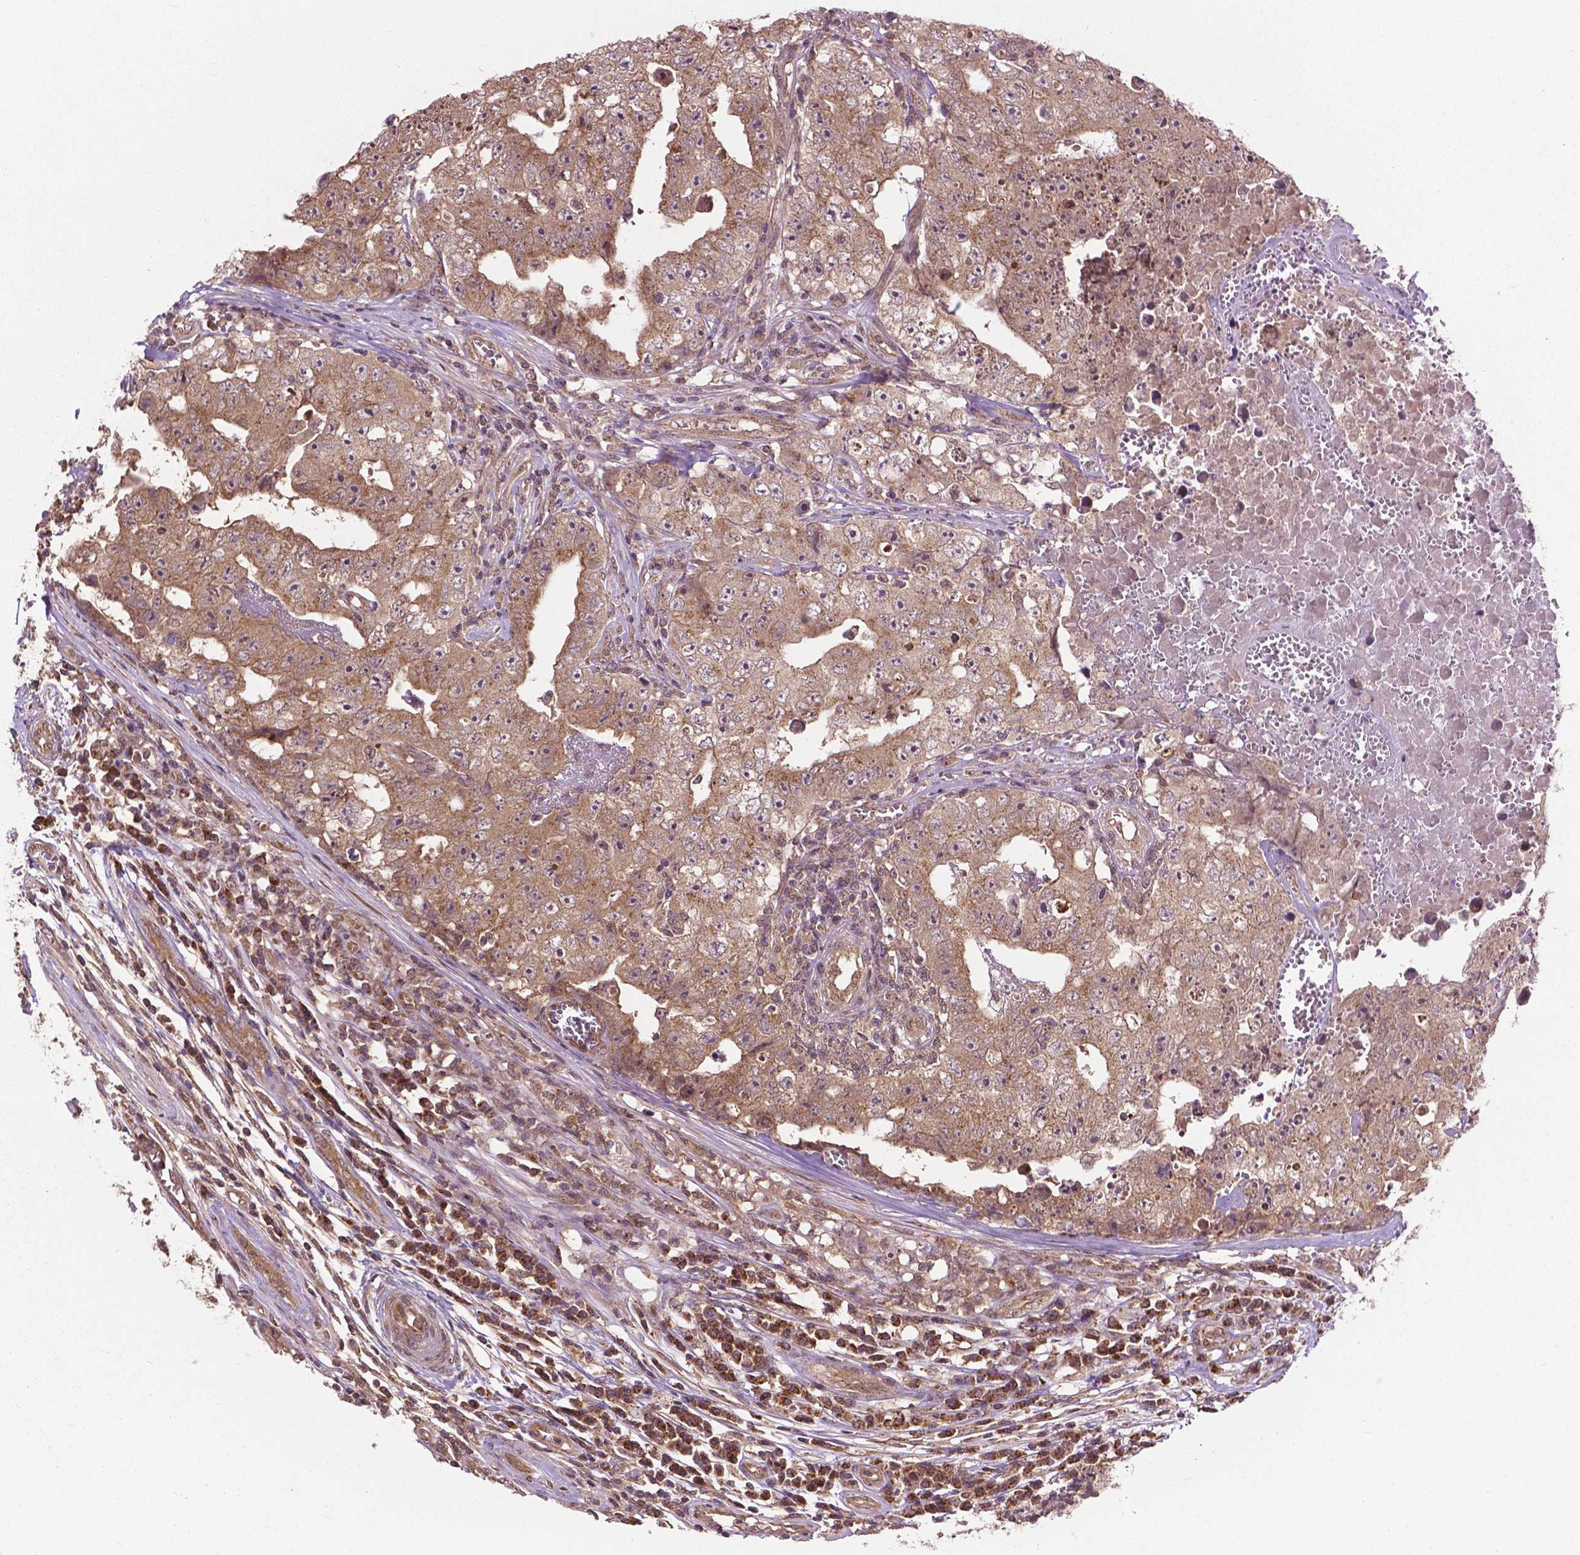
{"staining": {"intensity": "moderate", "quantity": ">75%", "location": "cytoplasmic/membranous"}, "tissue": "testis cancer", "cell_type": "Tumor cells", "image_type": "cancer", "snomed": [{"axis": "morphology", "description": "Carcinoma, Embryonal, NOS"}, {"axis": "topography", "description": "Testis"}], "caption": "IHC of human testis embryonal carcinoma reveals medium levels of moderate cytoplasmic/membranous expression in approximately >75% of tumor cells.", "gene": "PPP1CB", "patient": {"sex": "male", "age": 36}}